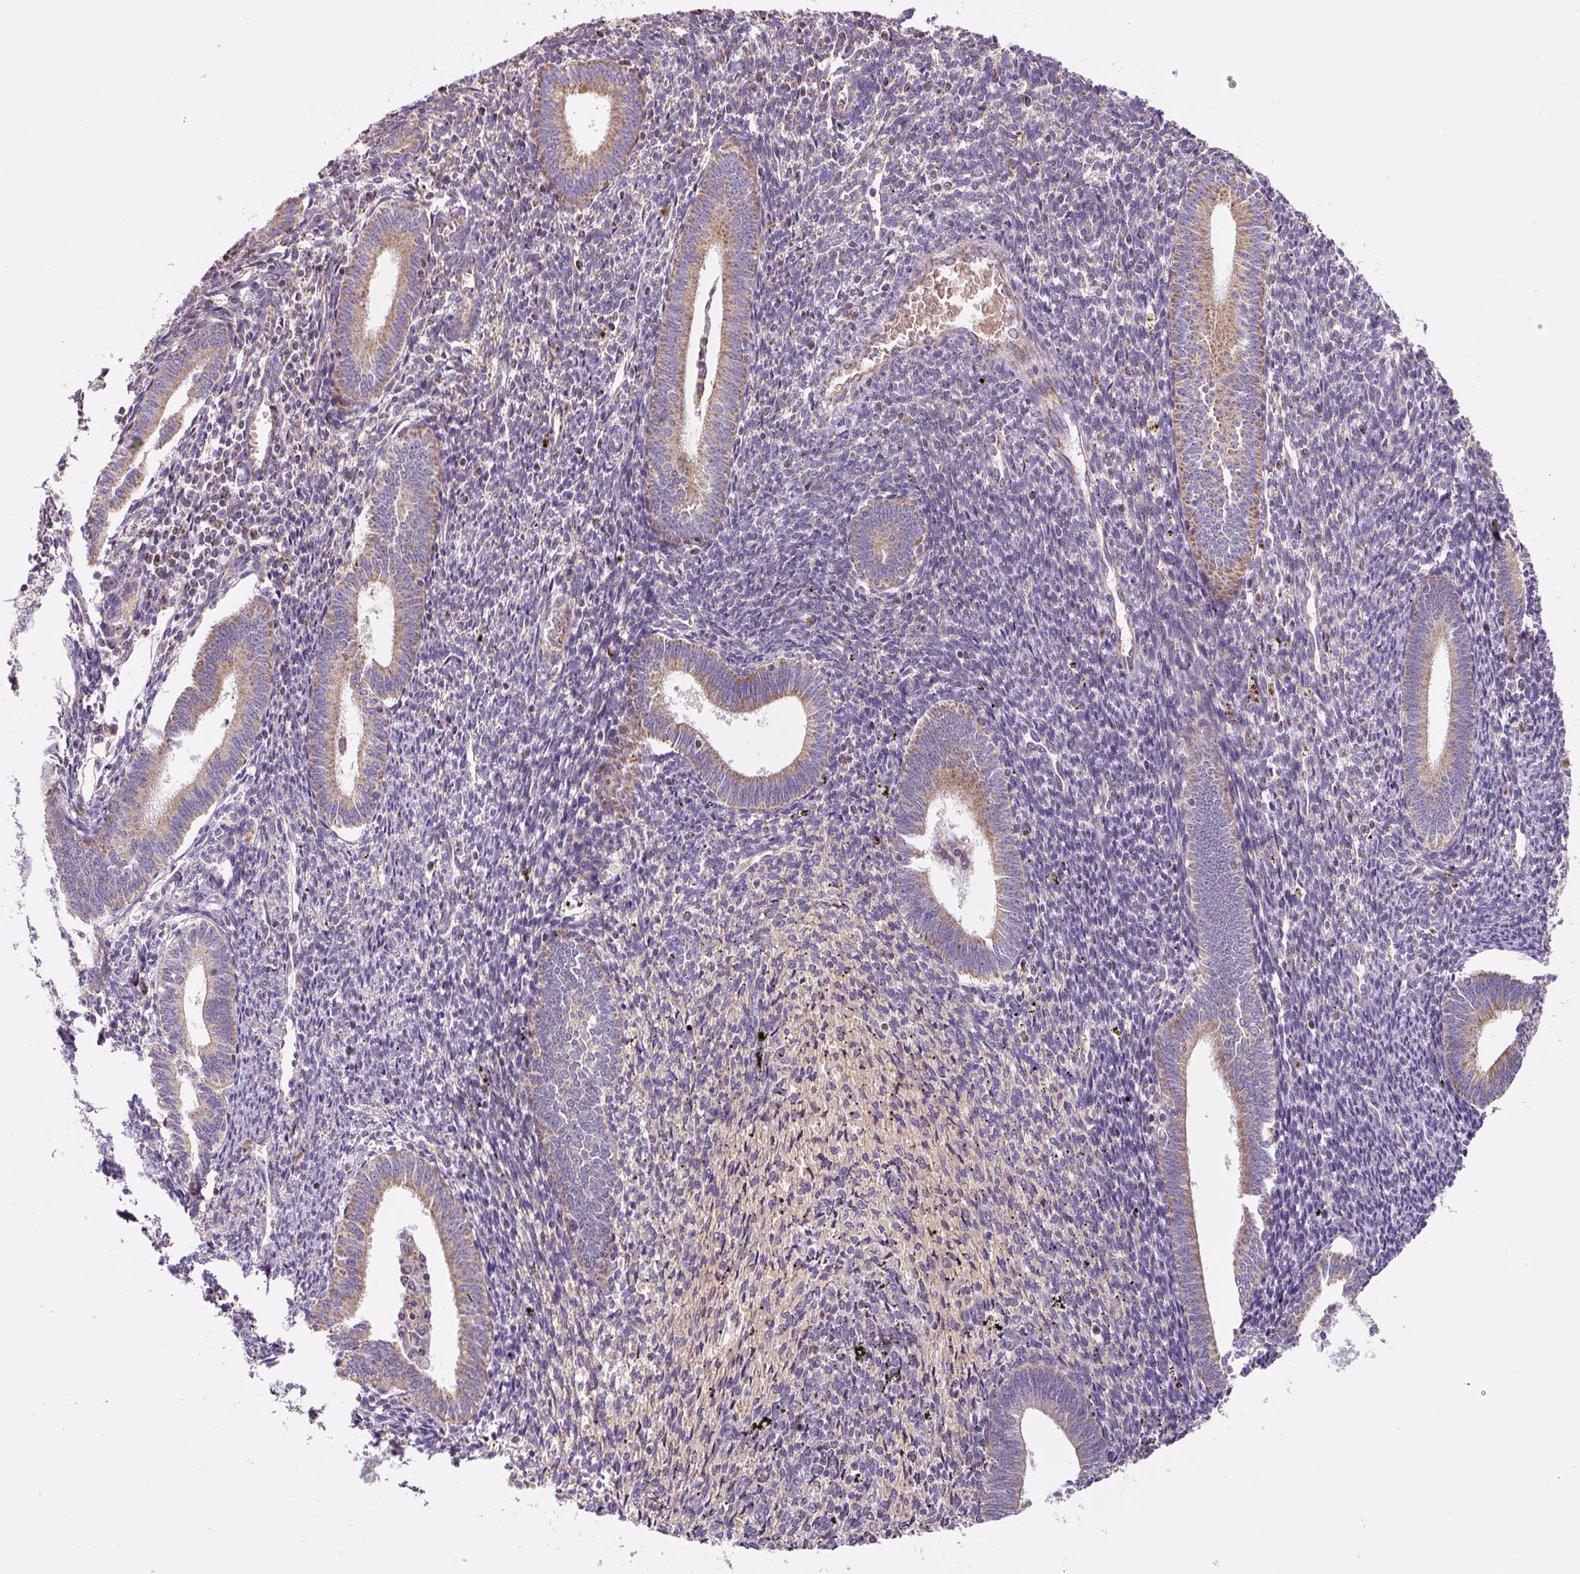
{"staining": {"intensity": "moderate", "quantity": "25%-75%", "location": "cytoplasmic/membranous"}, "tissue": "endometrium", "cell_type": "Cells in endometrial stroma", "image_type": "normal", "snomed": [{"axis": "morphology", "description": "Normal tissue, NOS"}, {"axis": "topography", "description": "Endometrium"}], "caption": "Immunohistochemistry (IHC) (DAB) staining of unremarkable human endometrium demonstrates moderate cytoplasmic/membranous protein staining in approximately 25%-75% of cells in endometrial stroma.", "gene": "MT", "patient": {"sex": "female", "age": 41}}